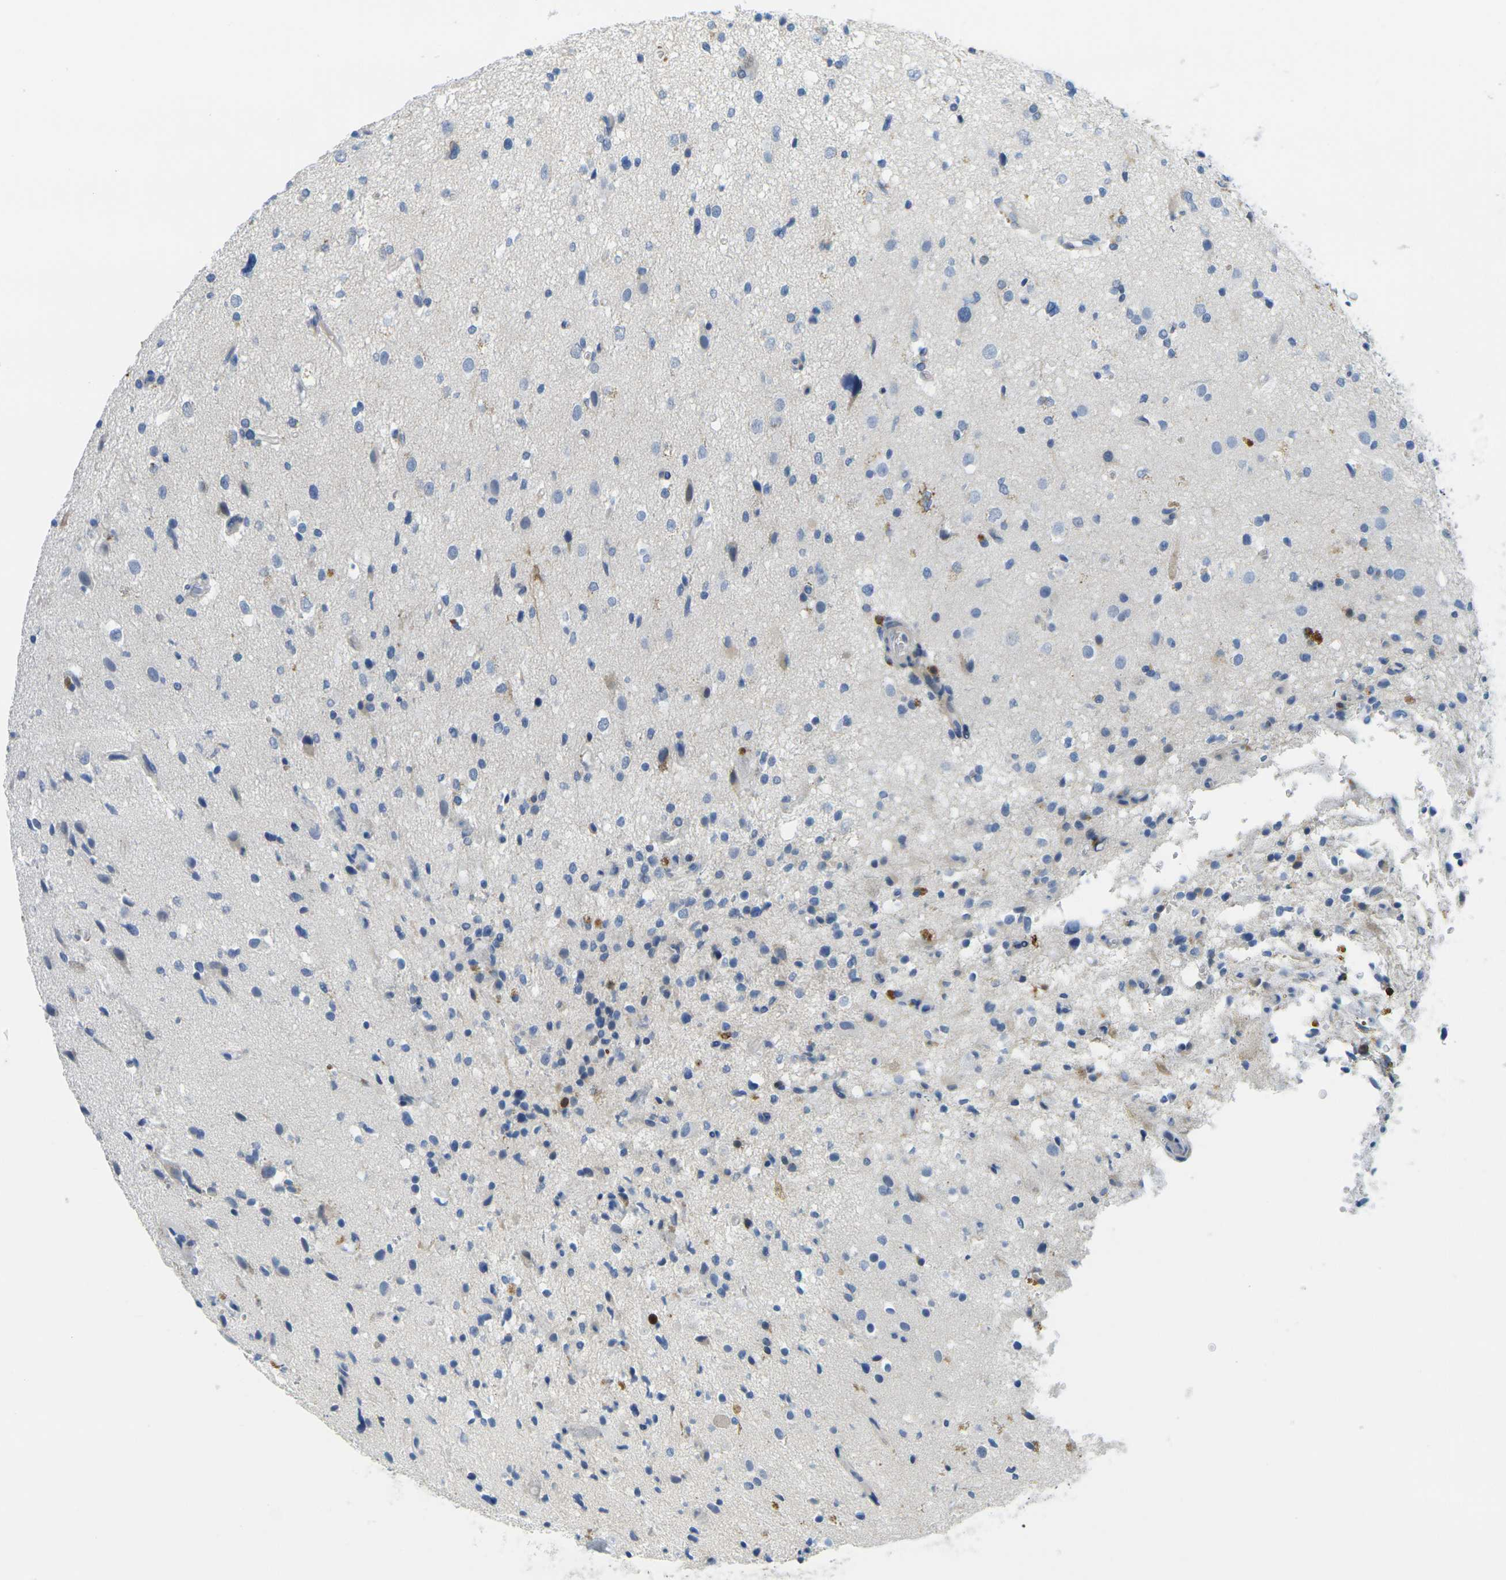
{"staining": {"intensity": "moderate", "quantity": "<25%", "location": "cytoplasmic/membranous"}, "tissue": "glioma", "cell_type": "Tumor cells", "image_type": "cancer", "snomed": [{"axis": "morphology", "description": "Glioma, malignant, High grade"}, {"axis": "topography", "description": "Brain"}], "caption": "A brown stain labels moderate cytoplasmic/membranous staining of a protein in malignant glioma (high-grade) tumor cells. The protein of interest is shown in brown color, while the nuclei are stained blue.", "gene": "CD3D", "patient": {"sex": "male", "age": 33}}